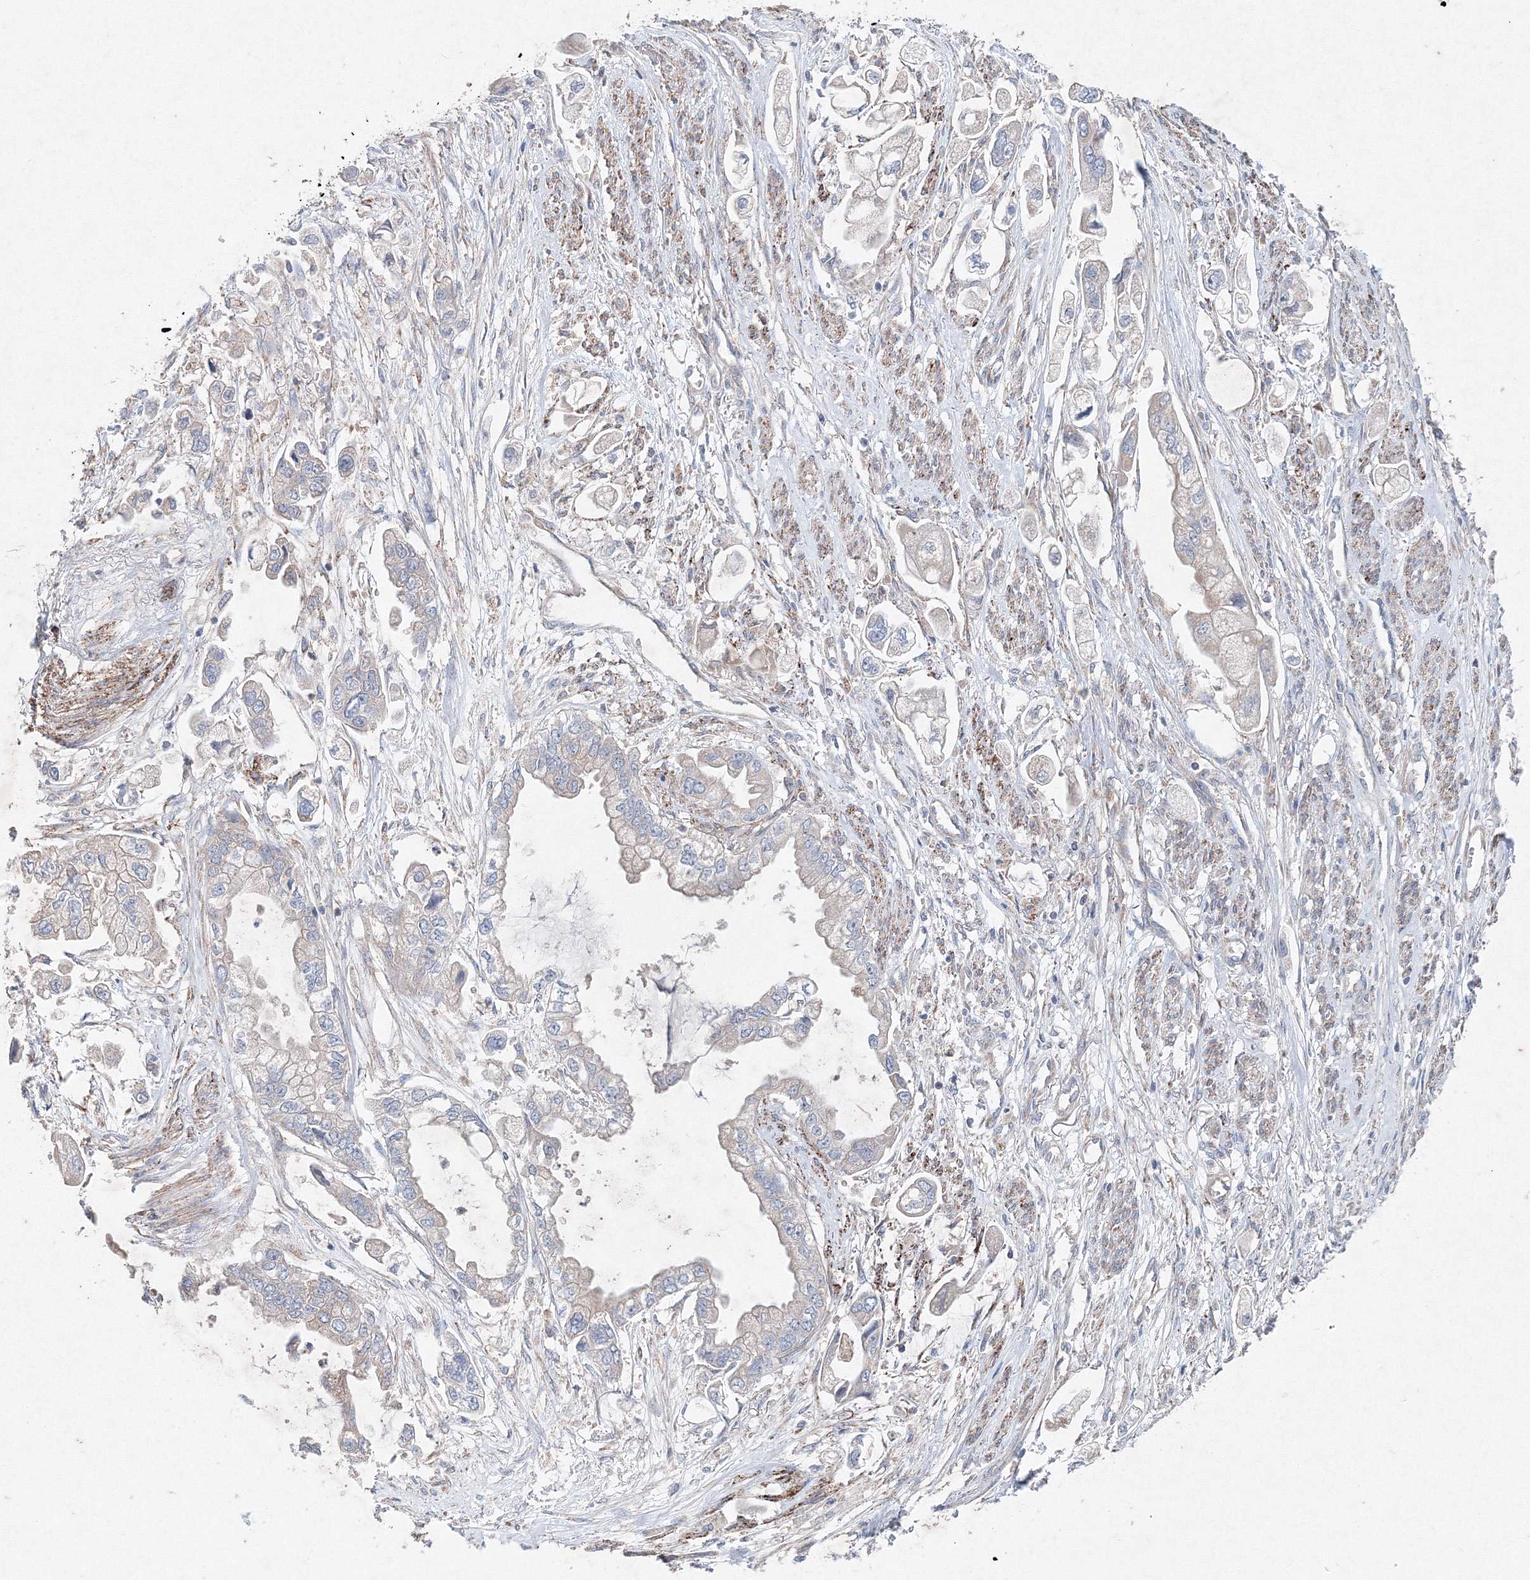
{"staining": {"intensity": "negative", "quantity": "none", "location": "none"}, "tissue": "stomach cancer", "cell_type": "Tumor cells", "image_type": "cancer", "snomed": [{"axis": "morphology", "description": "Adenocarcinoma, NOS"}, {"axis": "topography", "description": "Stomach"}], "caption": "An IHC photomicrograph of stomach cancer is shown. There is no staining in tumor cells of stomach cancer.", "gene": "WDR49", "patient": {"sex": "male", "age": 62}}